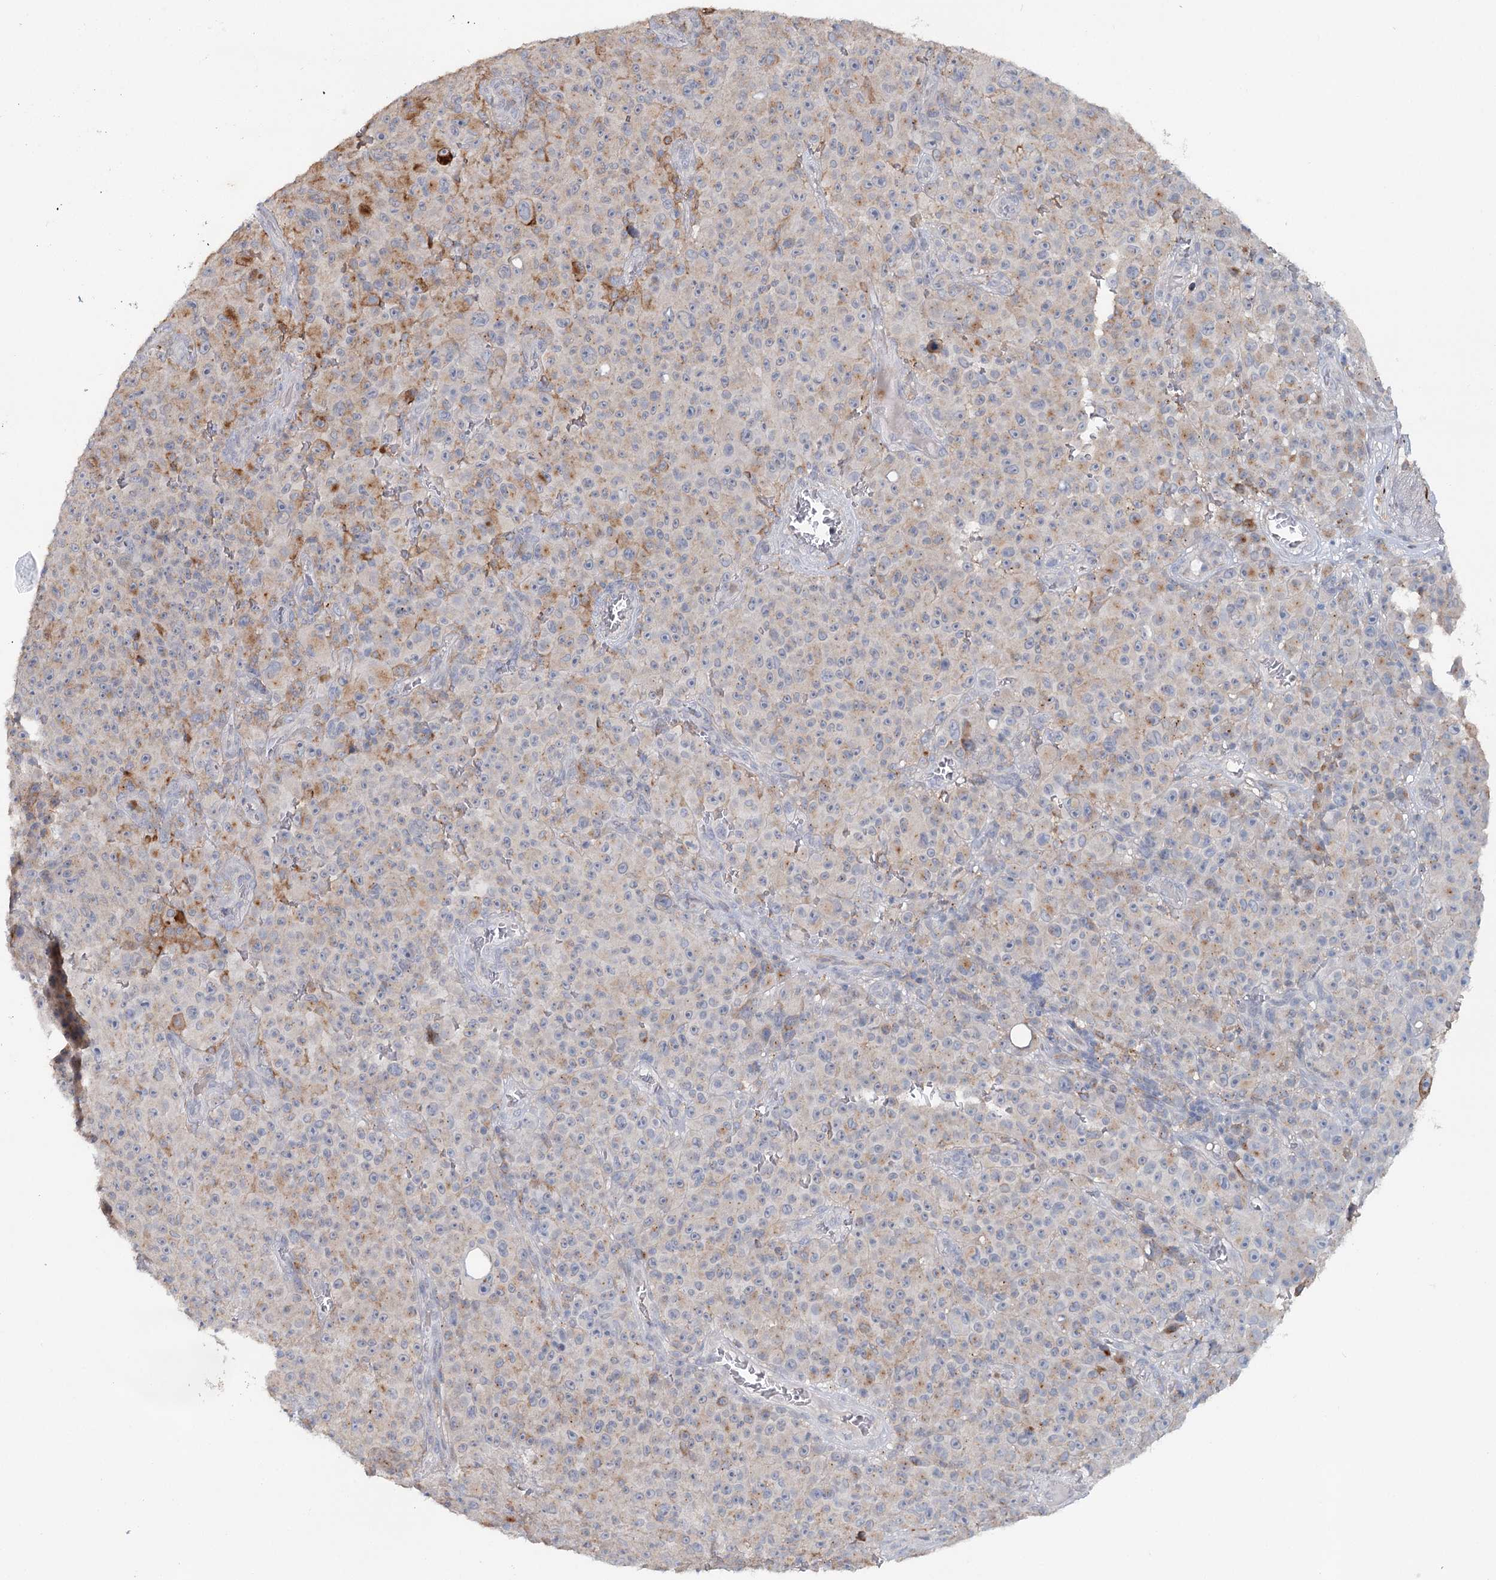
{"staining": {"intensity": "moderate", "quantity": "25%-75%", "location": "cytoplasmic/membranous"}, "tissue": "melanoma", "cell_type": "Tumor cells", "image_type": "cancer", "snomed": [{"axis": "morphology", "description": "Malignant melanoma, NOS"}, {"axis": "topography", "description": "Skin"}], "caption": "A high-resolution micrograph shows IHC staining of melanoma, which reveals moderate cytoplasmic/membranous staining in approximately 25%-75% of tumor cells.", "gene": "ALDH3B1", "patient": {"sex": "female", "age": 82}}